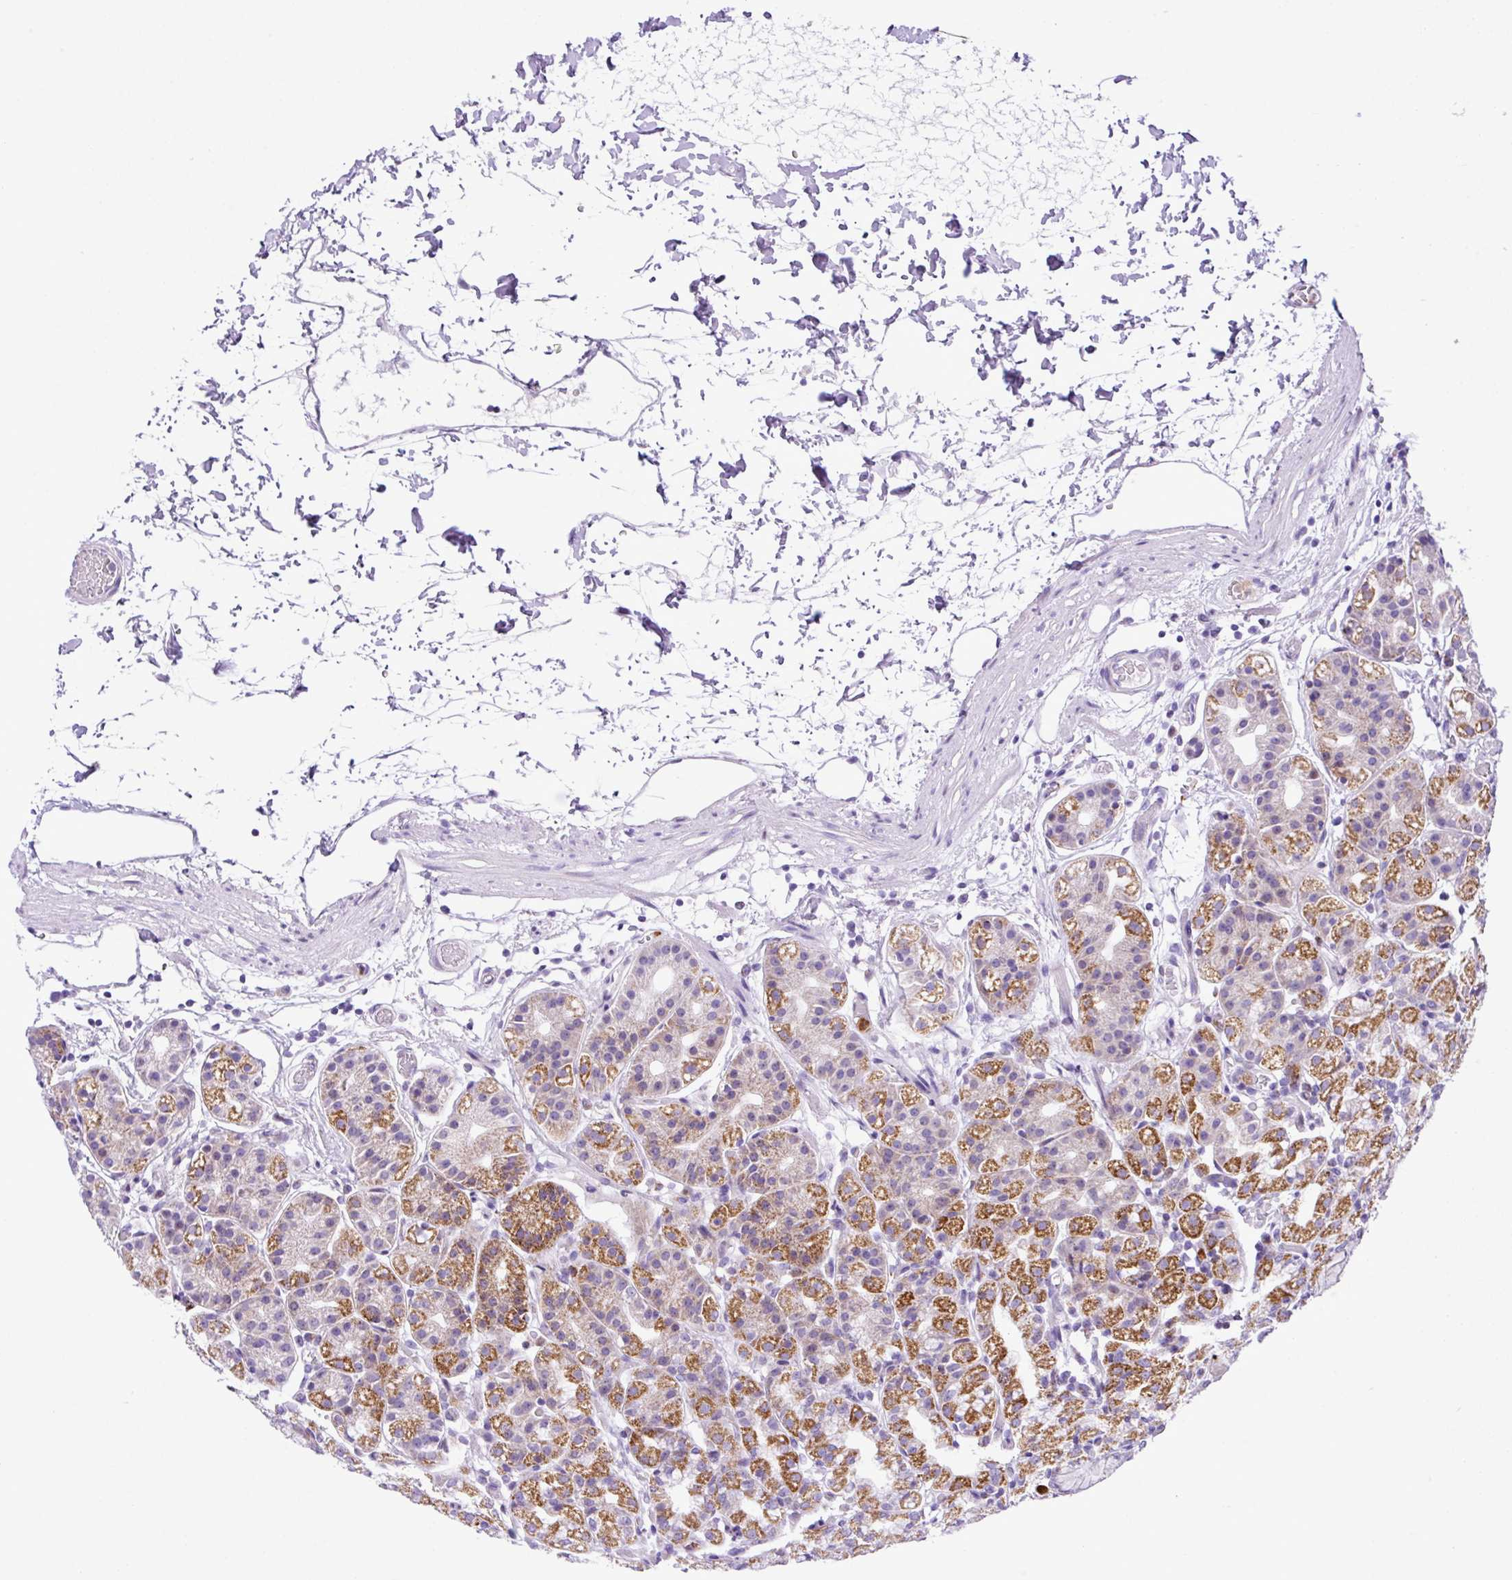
{"staining": {"intensity": "moderate", "quantity": ">75%", "location": "cytoplasmic/membranous"}, "tissue": "stomach", "cell_type": "Glandular cells", "image_type": "normal", "snomed": [{"axis": "morphology", "description": "Normal tissue, NOS"}, {"axis": "topography", "description": "Stomach"}], "caption": "The micrograph exhibits a brown stain indicating the presence of a protein in the cytoplasmic/membranous of glandular cells in stomach.", "gene": "RCAN2", "patient": {"sex": "female", "age": 57}}